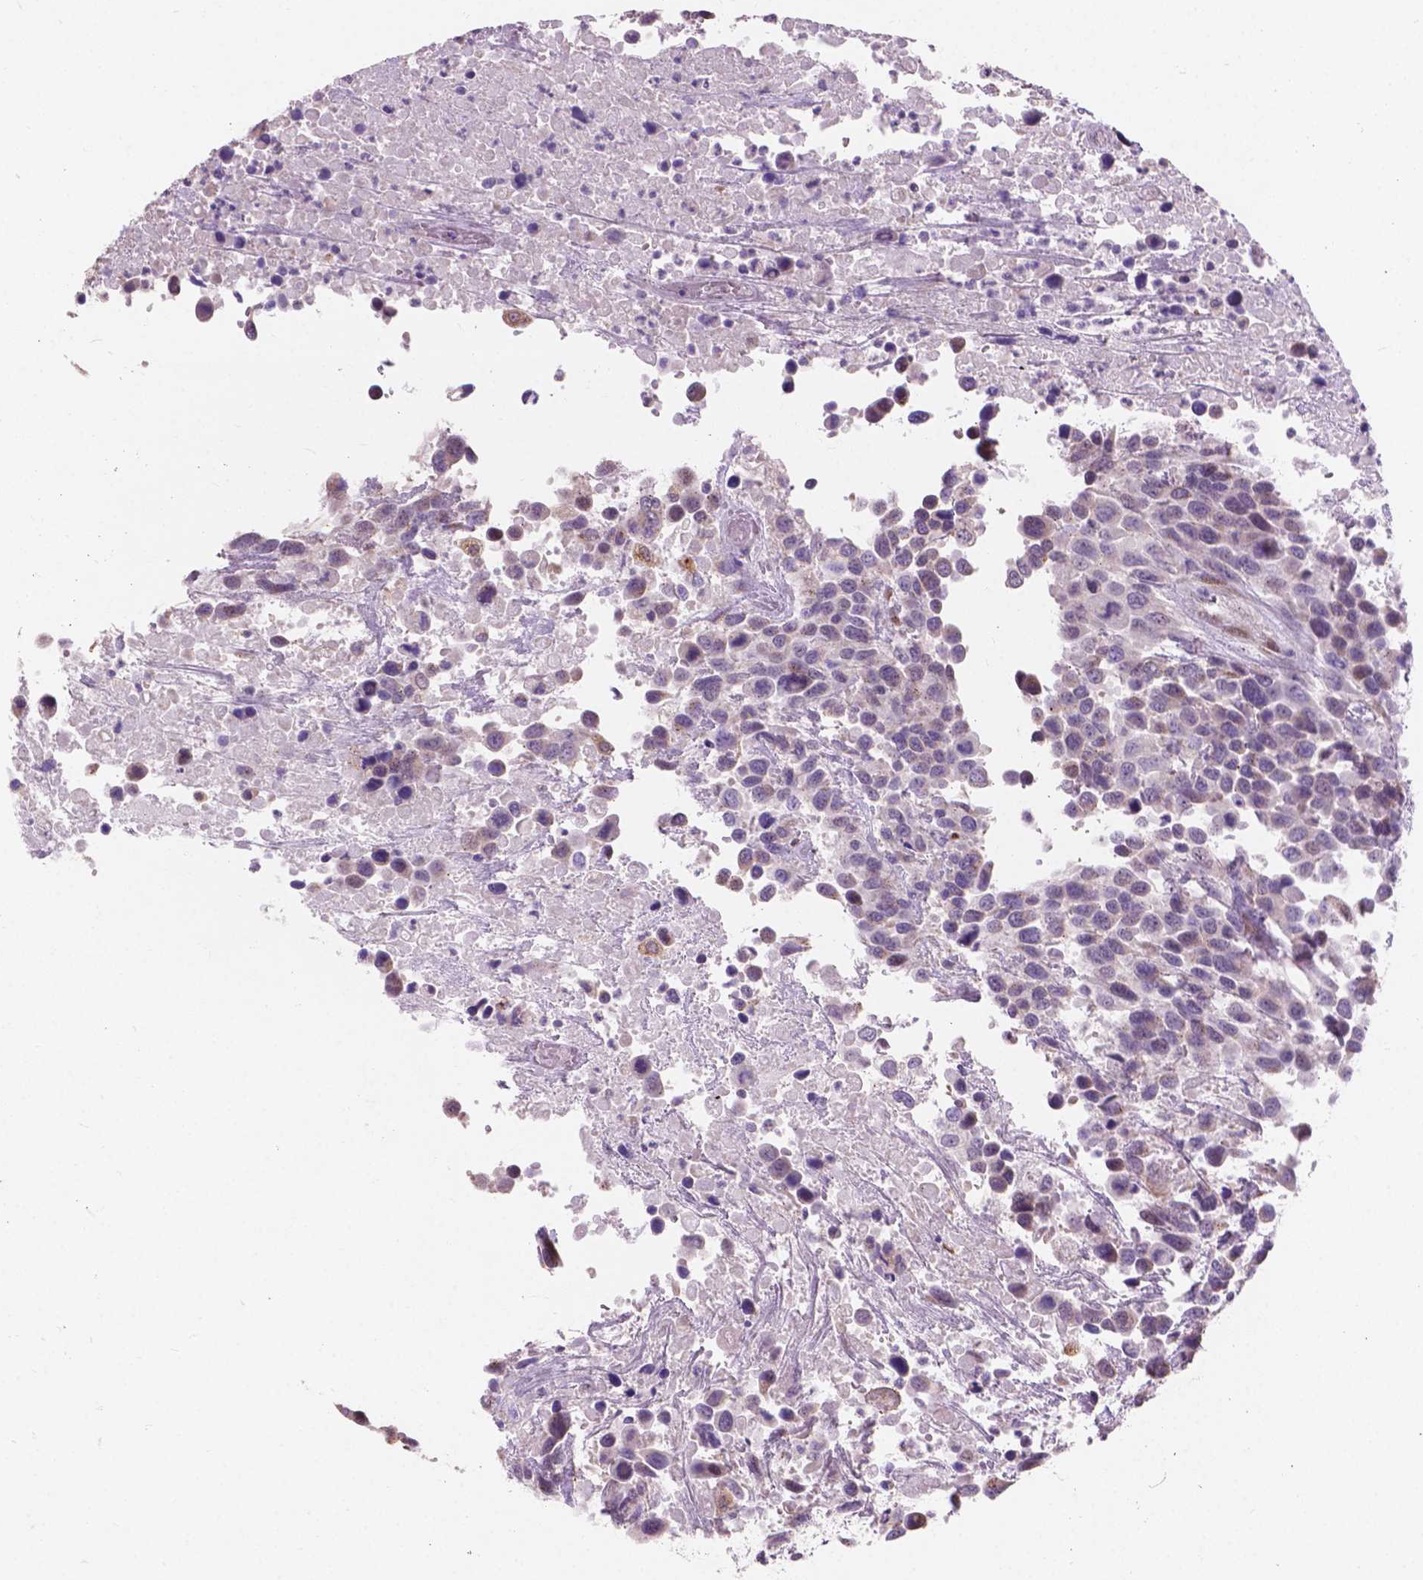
{"staining": {"intensity": "weak", "quantity": "<25%", "location": "cytoplasmic/membranous"}, "tissue": "urothelial cancer", "cell_type": "Tumor cells", "image_type": "cancer", "snomed": [{"axis": "morphology", "description": "Urothelial carcinoma, High grade"}, {"axis": "topography", "description": "Urinary bladder"}], "caption": "DAB immunohistochemical staining of human urothelial cancer demonstrates no significant positivity in tumor cells.", "gene": "MYH14", "patient": {"sex": "female", "age": 70}}